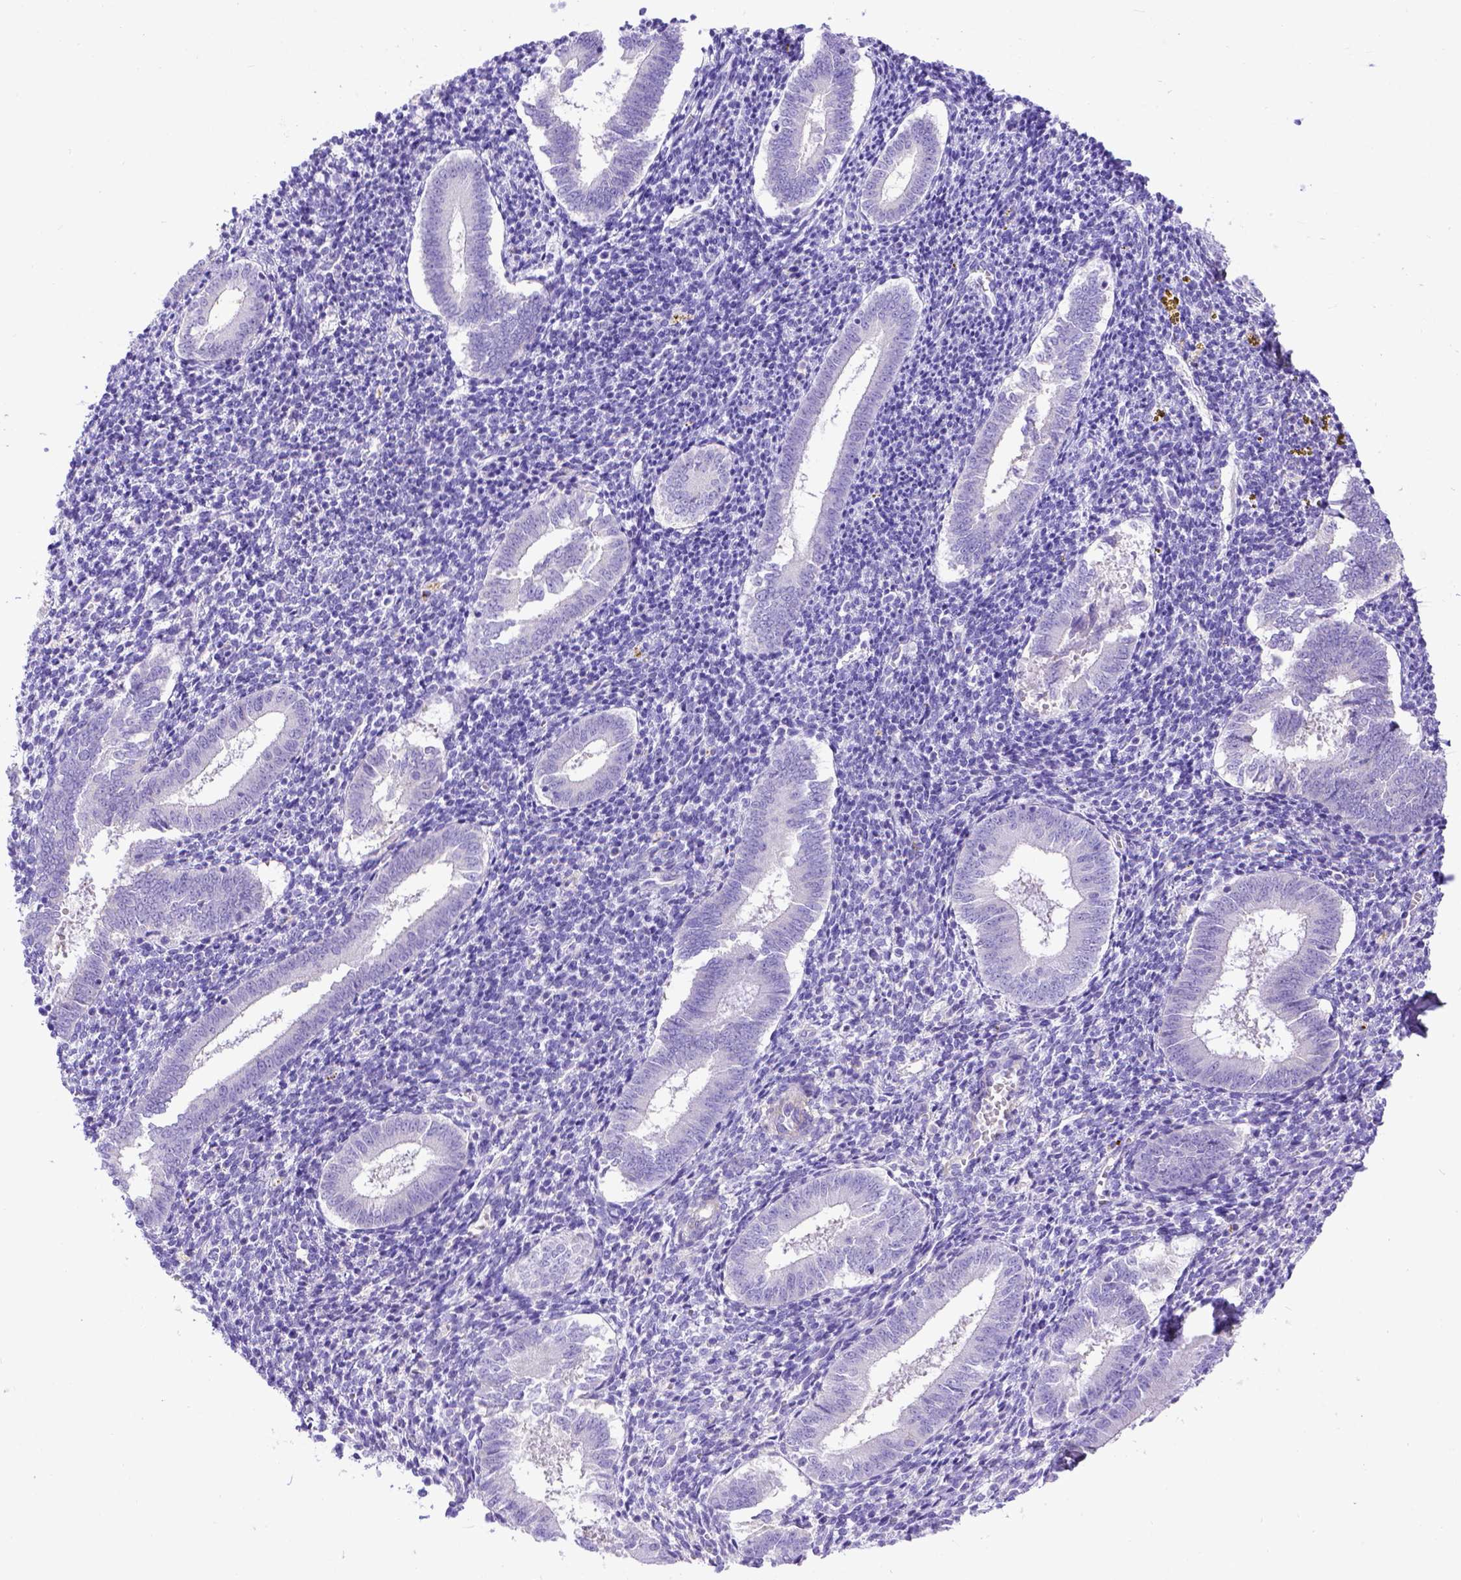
{"staining": {"intensity": "negative", "quantity": "none", "location": "none"}, "tissue": "endometrium", "cell_type": "Cells in endometrial stroma", "image_type": "normal", "snomed": [{"axis": "morphology", "description": "Normal tissue, NOS"}, {"axis": "topography", "description": "Endometrium"}], "caption": "Immunohistochemistry (IHC) image of normal endometrium: endometrium stained with DAB shows no significant protein staining in cells in endometrial stroma. (DAB (3,3'-diaminobenzidine) immunohistochemistry (IHC) with hematoxylin counter stain).", "gene": "LRRC18", "patient": {"sex": "female", "age": 25}}